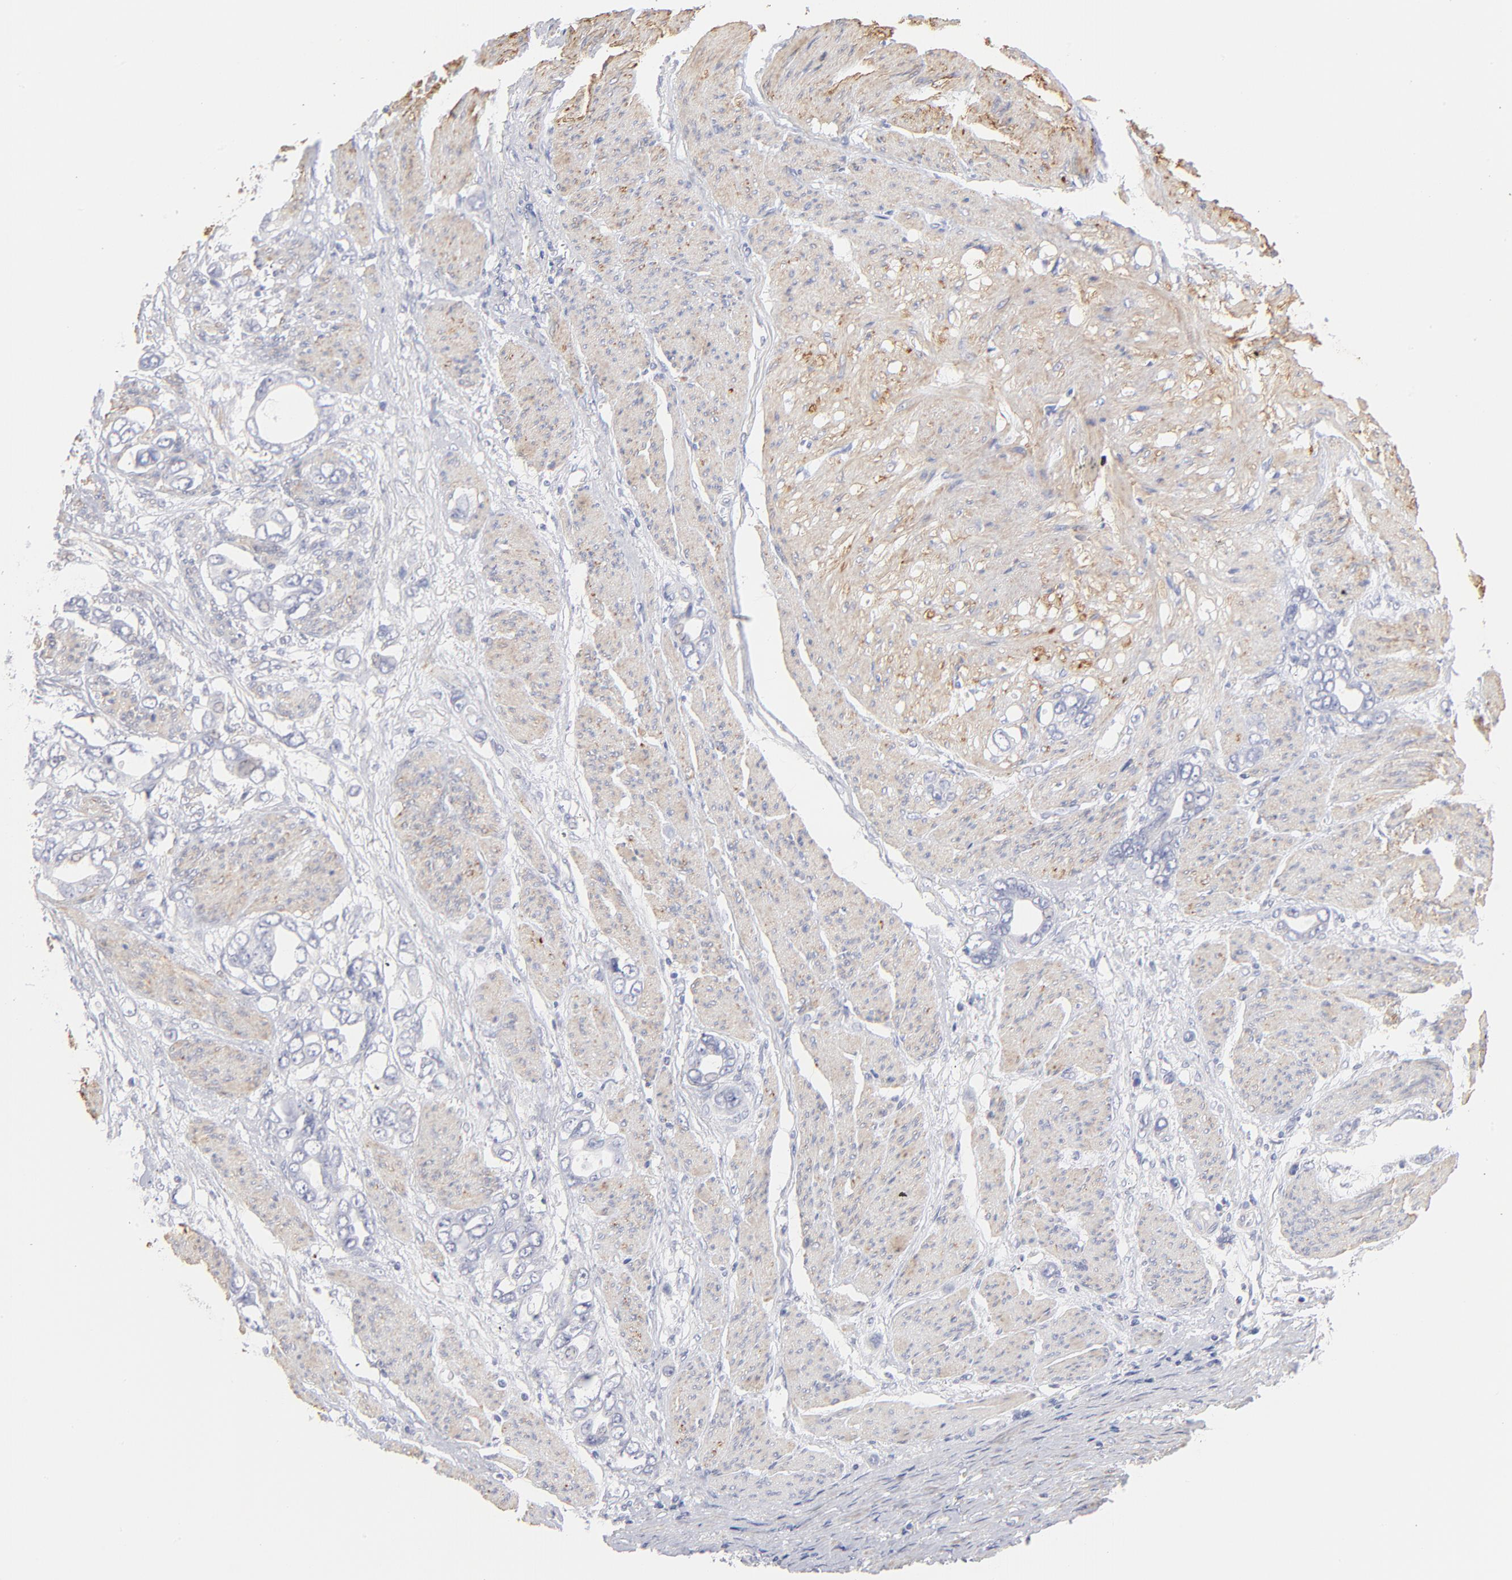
{"staining": {"intensity": "negative", "quantity": "none", "location": "none"}, "tissue": "stomach cancer", "cell_type": "Tumor cells", "image_type": "cancer", "snomed": [{"axis": "morphology", "description": "Adenocarcinoma, NOS"}, {"axis": "topography", "description": "Stomach"}], "caption": "Immunohistochemistry (IHC) of human stomach cancer displays no expression in tumor cells.", "gene": "ACTA2", "patient": {"sex": "male", "age": 78}}